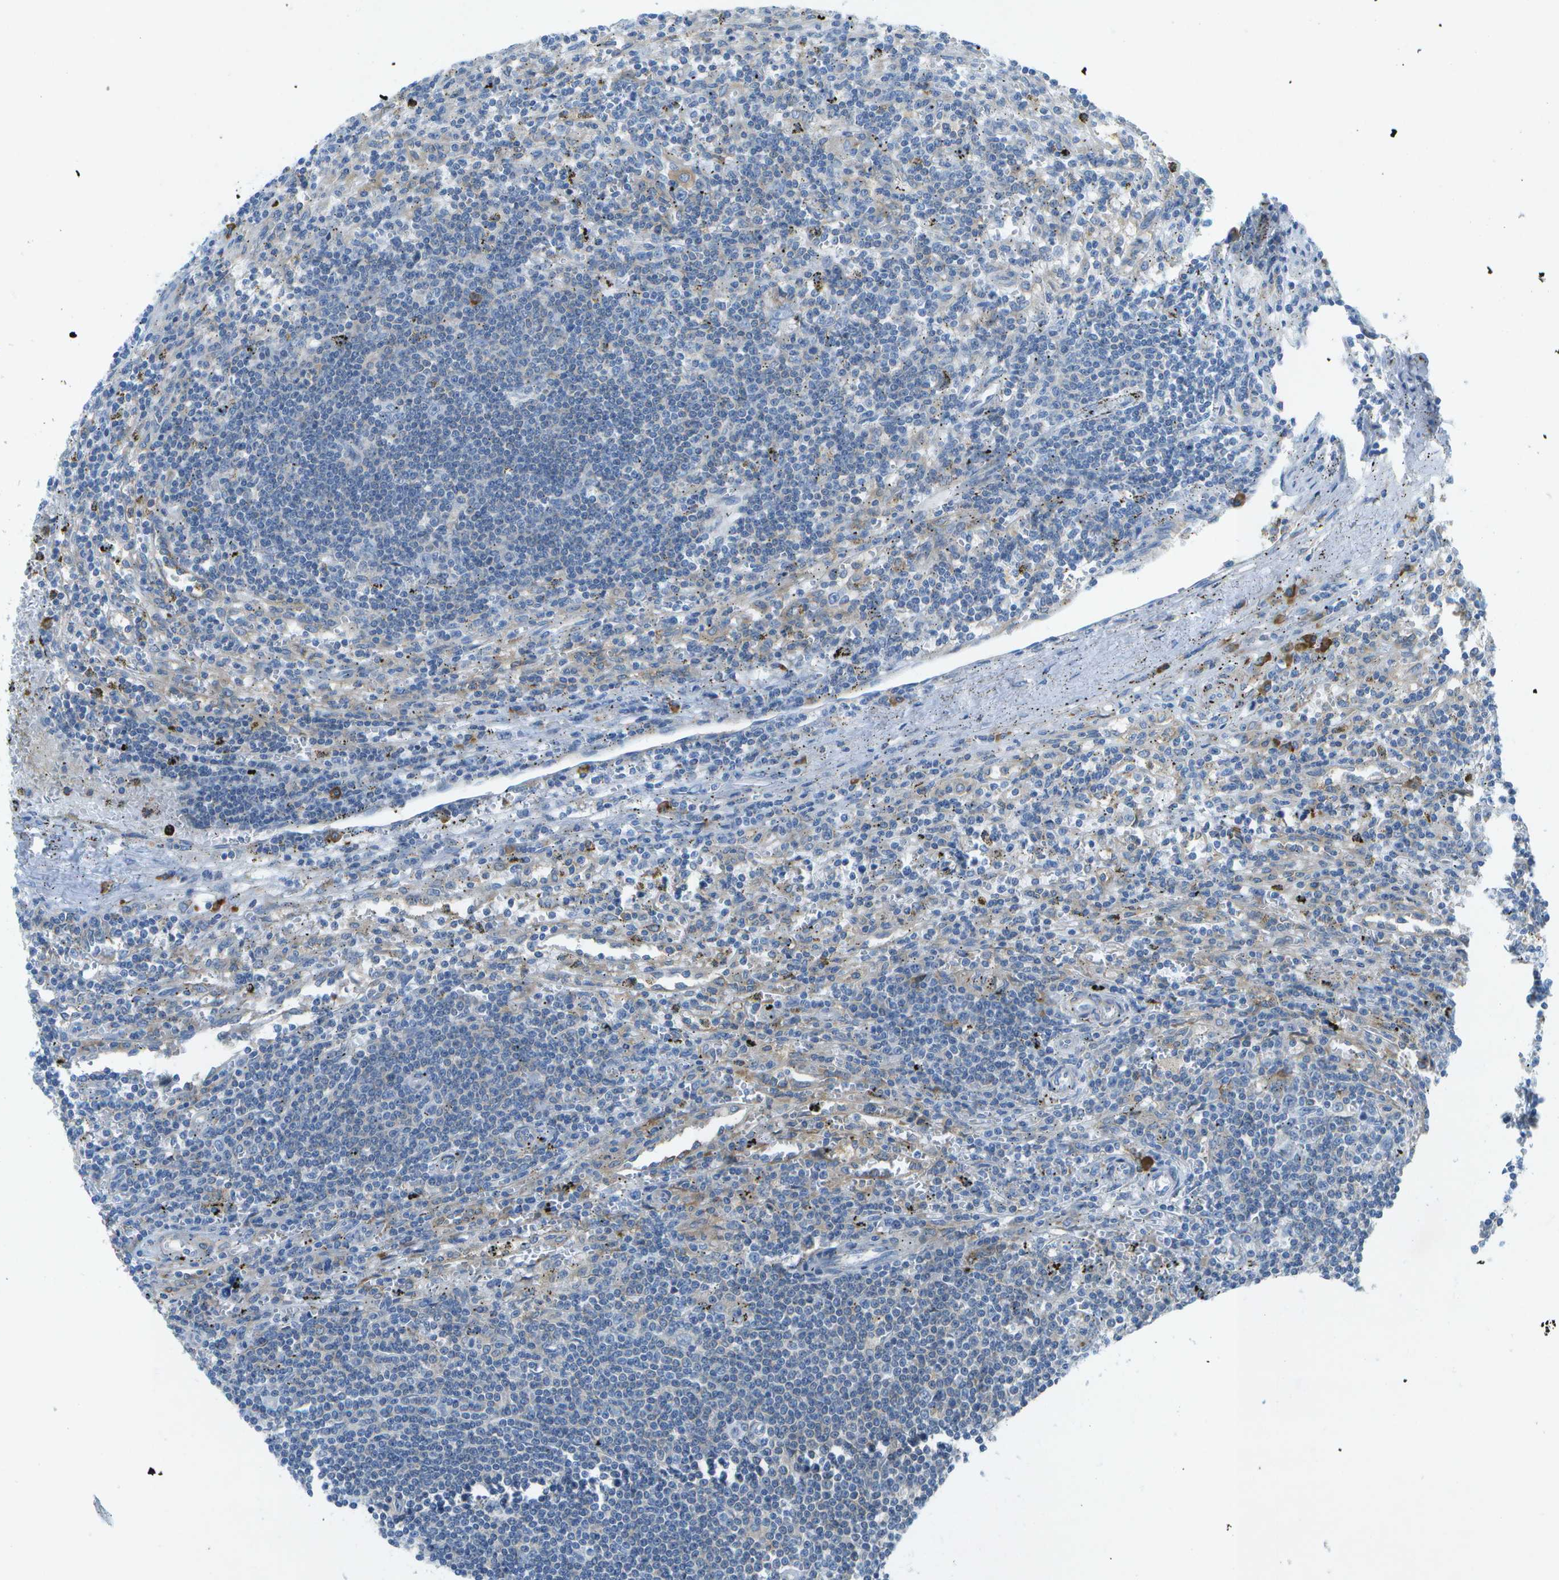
{"staining": {"intensity": "negative", "quantity": "none", "location": "none"}, "tissue": "lymphoma", "cell_type": "Tumor cells", "image_type": "cancer", "snomed": [{"axis": "morphology", "description": "Malignant lymphoma, non-Hodgkin's type, Low grade"}, {"axis": "topography", "description": "Spleen"}], "caption": "Low-grade malignant lymphoma, non-Hodgkin's type stained for a protein using immunohistochemistry (IHC) exhibits no expression tumor cells.", "gene": "WNK2", "patient": {"sex": "male", "age": 76}}